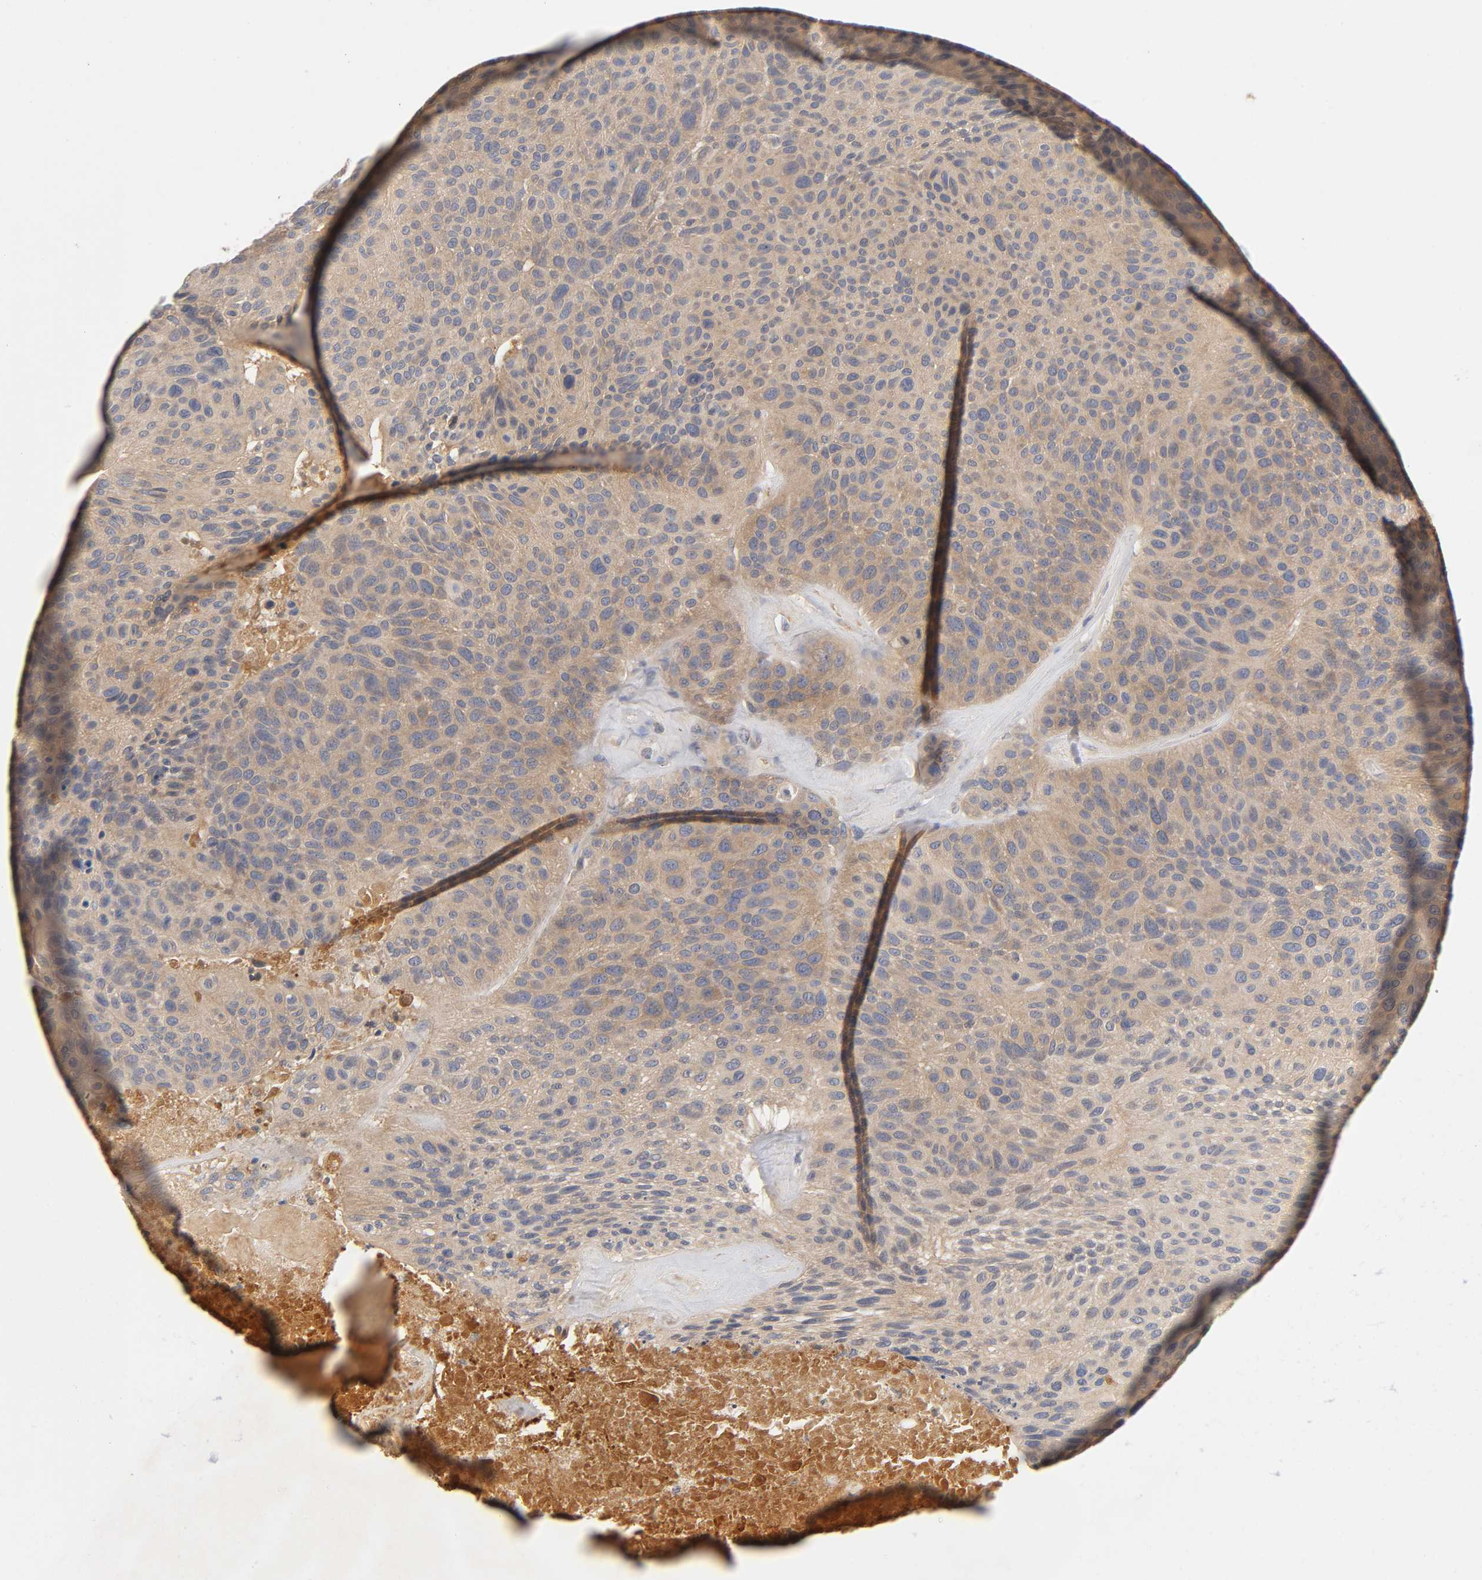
{"staining": {"intensity": "moderate", "quantity": ">75%", "location": "cytoplasmic/membranous"}, "tissue": "urothelial cancer", "cell_type": "Tumor cells", "image_type": "cancer", "snomed": [{"axis": "morphology", "description": "Urothelial carcinoma, High grade"}, {"axis": "topography", "description": "Urinary bladder"}], "caption": "Immunohistochemical staining of human high-grade urothelial carcinoma displays medium levels of moderate cytoplasmic/membranous protein positivity in approximately >75% of tumor cells.", "gene": "CPB2", "patient": {"sex": "male", "age": 66}}